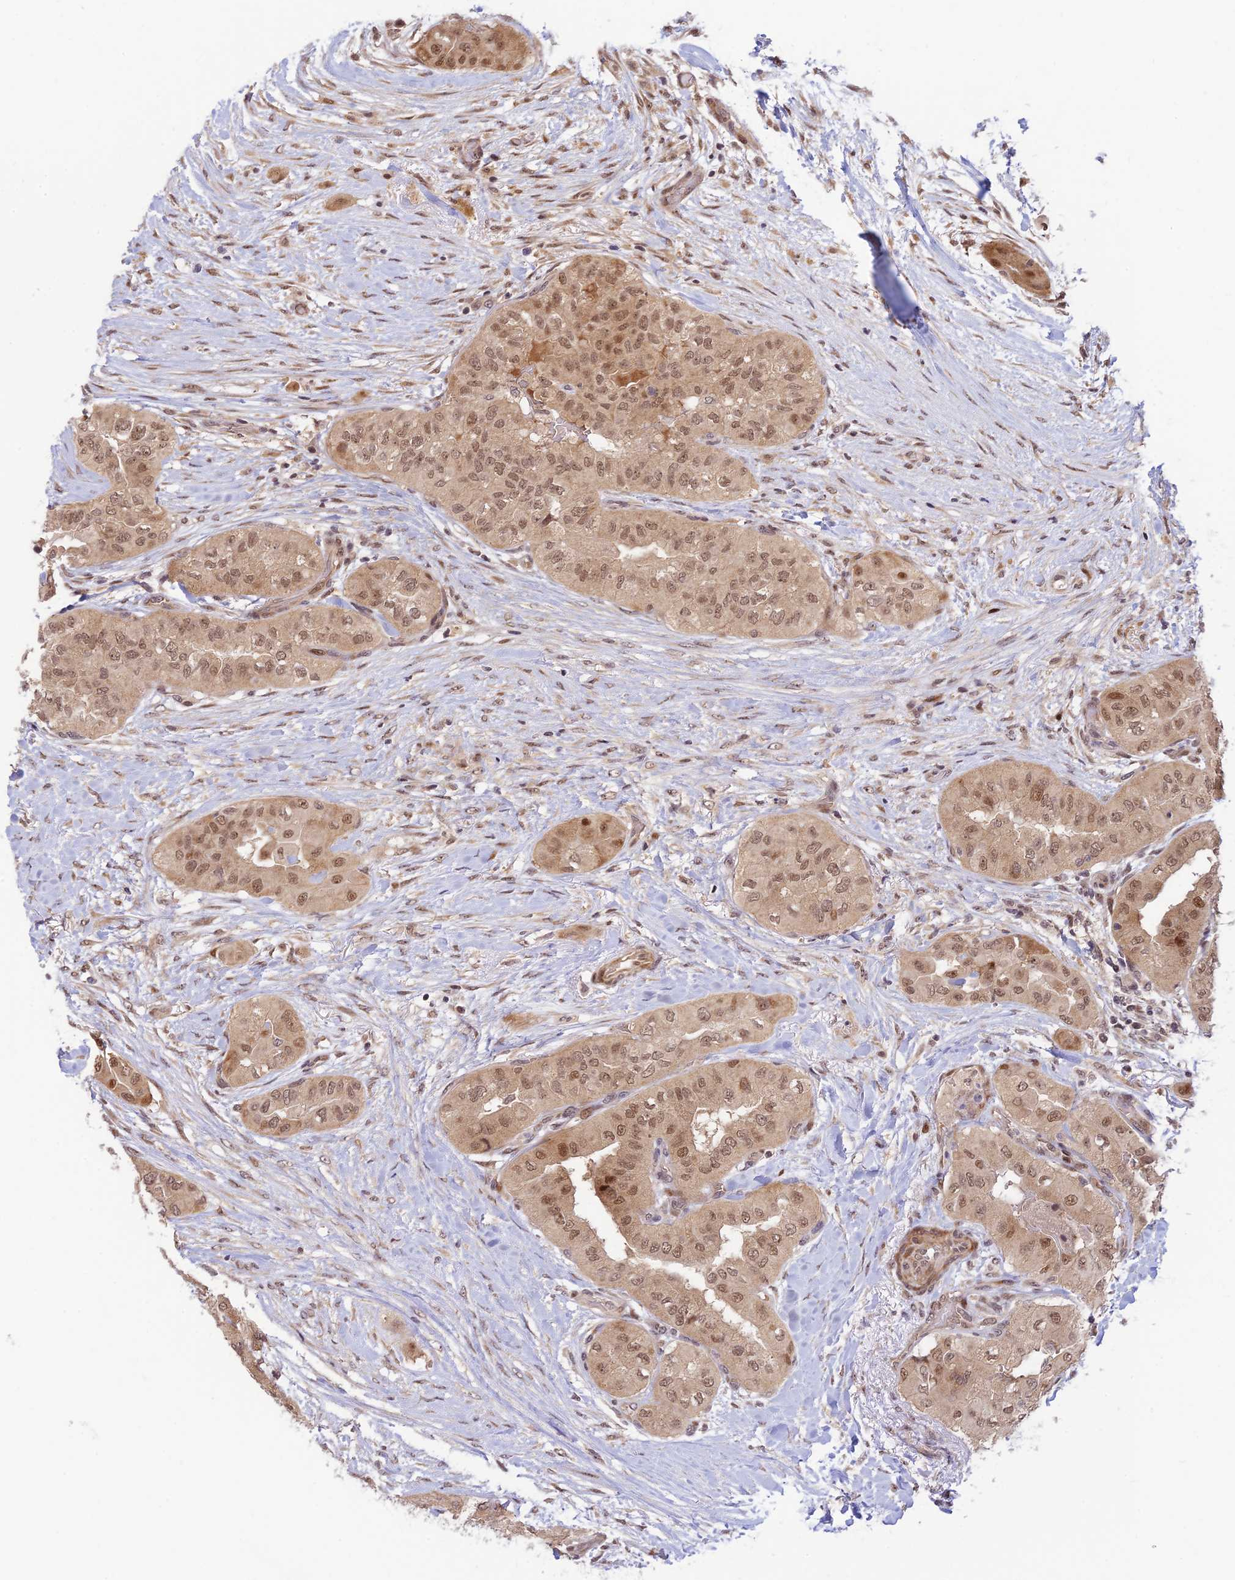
{"staining": {"intensity": "moderate", "quantity": ">75%", "location": "nuclear"}, "tissue": "head and neck cancer", "cell_type": "Tumor cells", "image_type": "cancer", "snomed": [{"axis": "morphology", "description": "Adenocarcinoma, NOS"}, {"axis": "topography", "description": "Head-Neck"}], "caption": "An immunohistochemistry (IHC) micrograph of neoplastic tissue is shown. Protein staining in brown shows moderate nuclear positivity in head and neck cancer (adenocarcinoma) within tumor cells.", "gene": "ASPDH", "patient": {"sex": "male", "age": 66}}